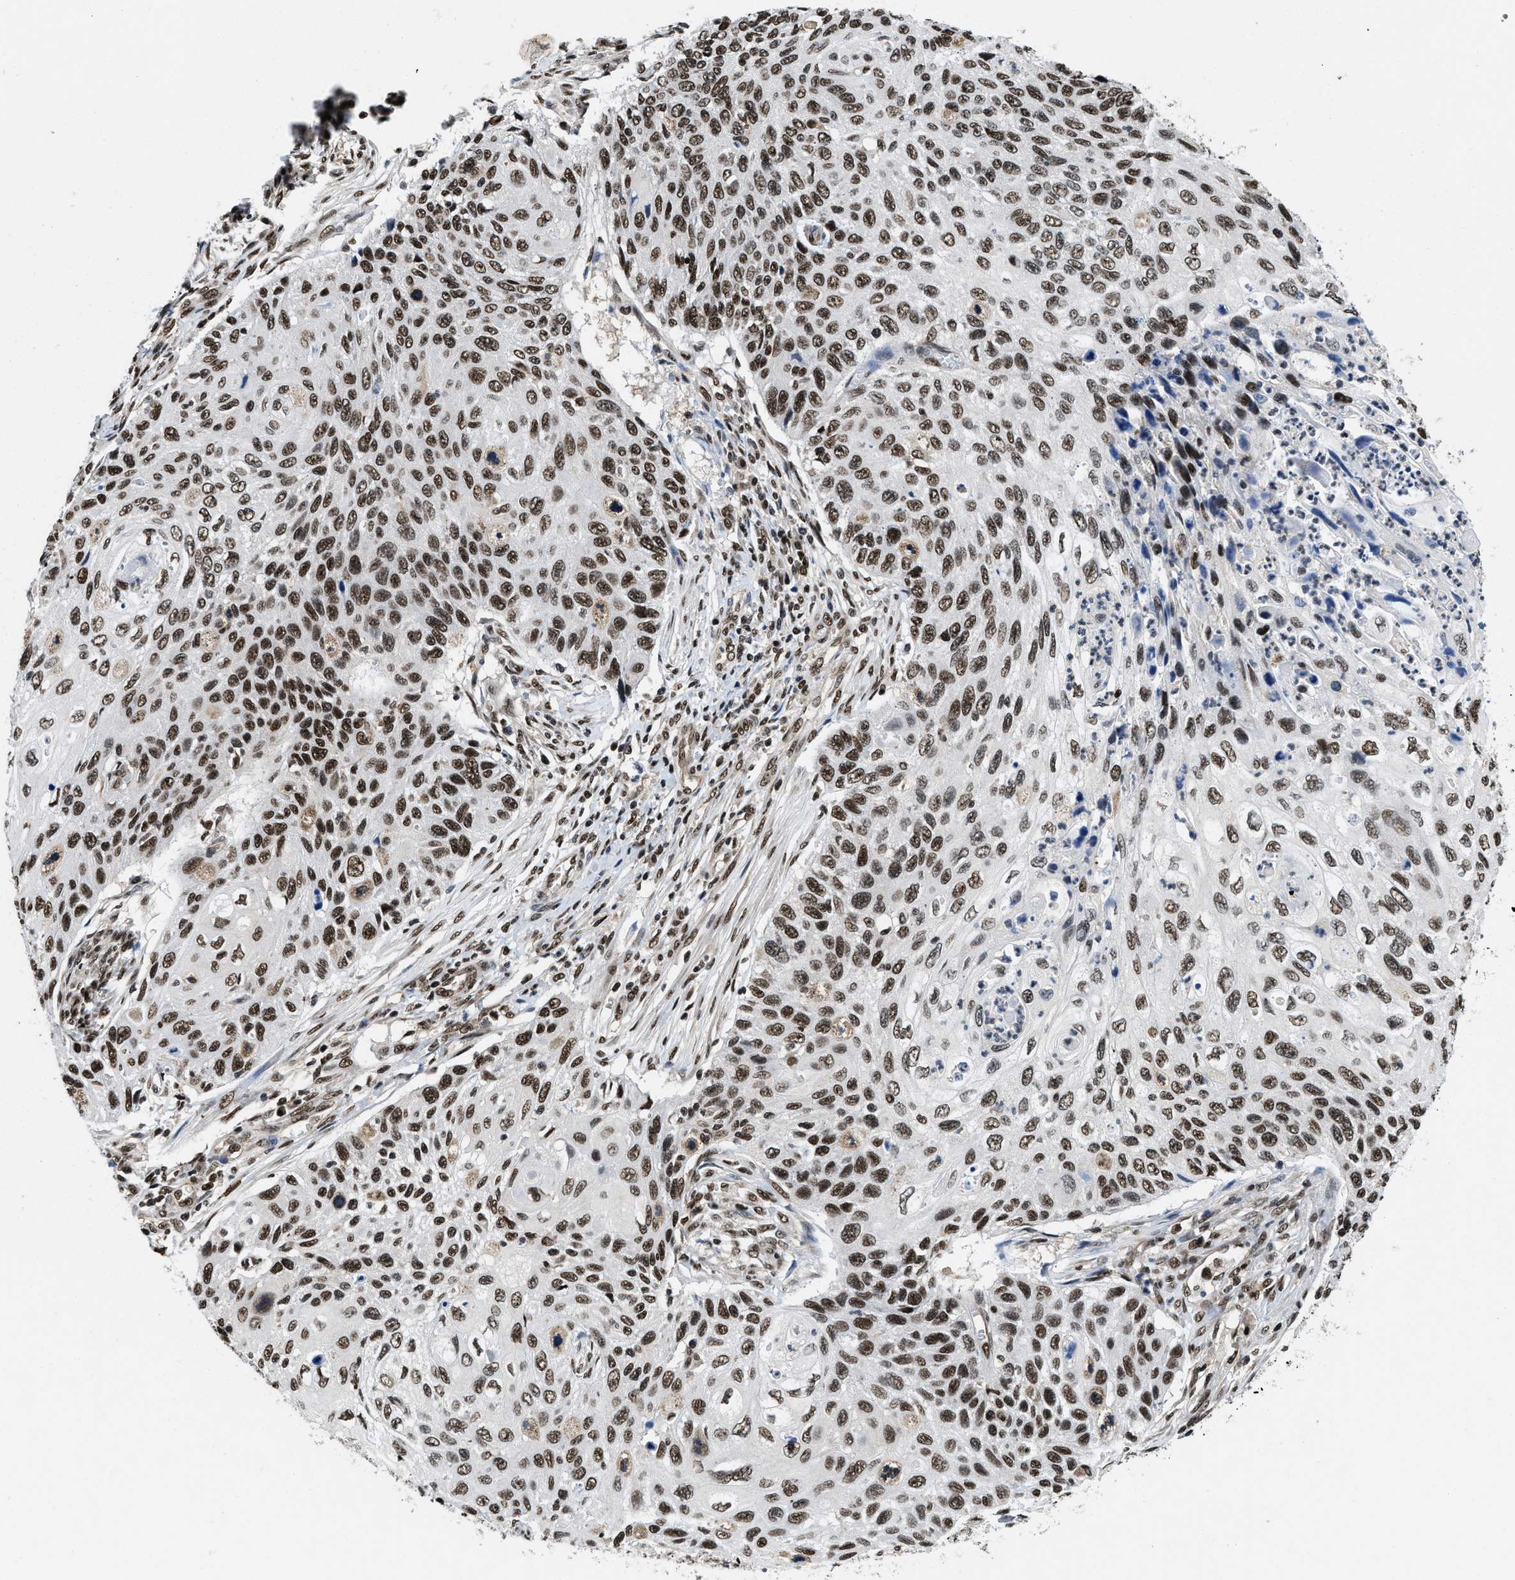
{"staining": {"intensity": "strong", "quantity": ">75%", "location": "nuclear"}, "tissue": "cervical cancer", "cell_type": "Tumor cells", "image_type": "cancer", "snomed": [{"axis": "morphology", "description": "Squamous cell carcinoma, NOS"}, {"axis": "topography", "description": "Cervix"}], "caption": "About >75% of tumor cells in human squamous cell carcinoma (cervical) demonstrate strong nuclear protein positivity as visualized by brown immunohistochemical staining.", "gene": "SAFB", "patient": {"sex": "female", "age": 70}}